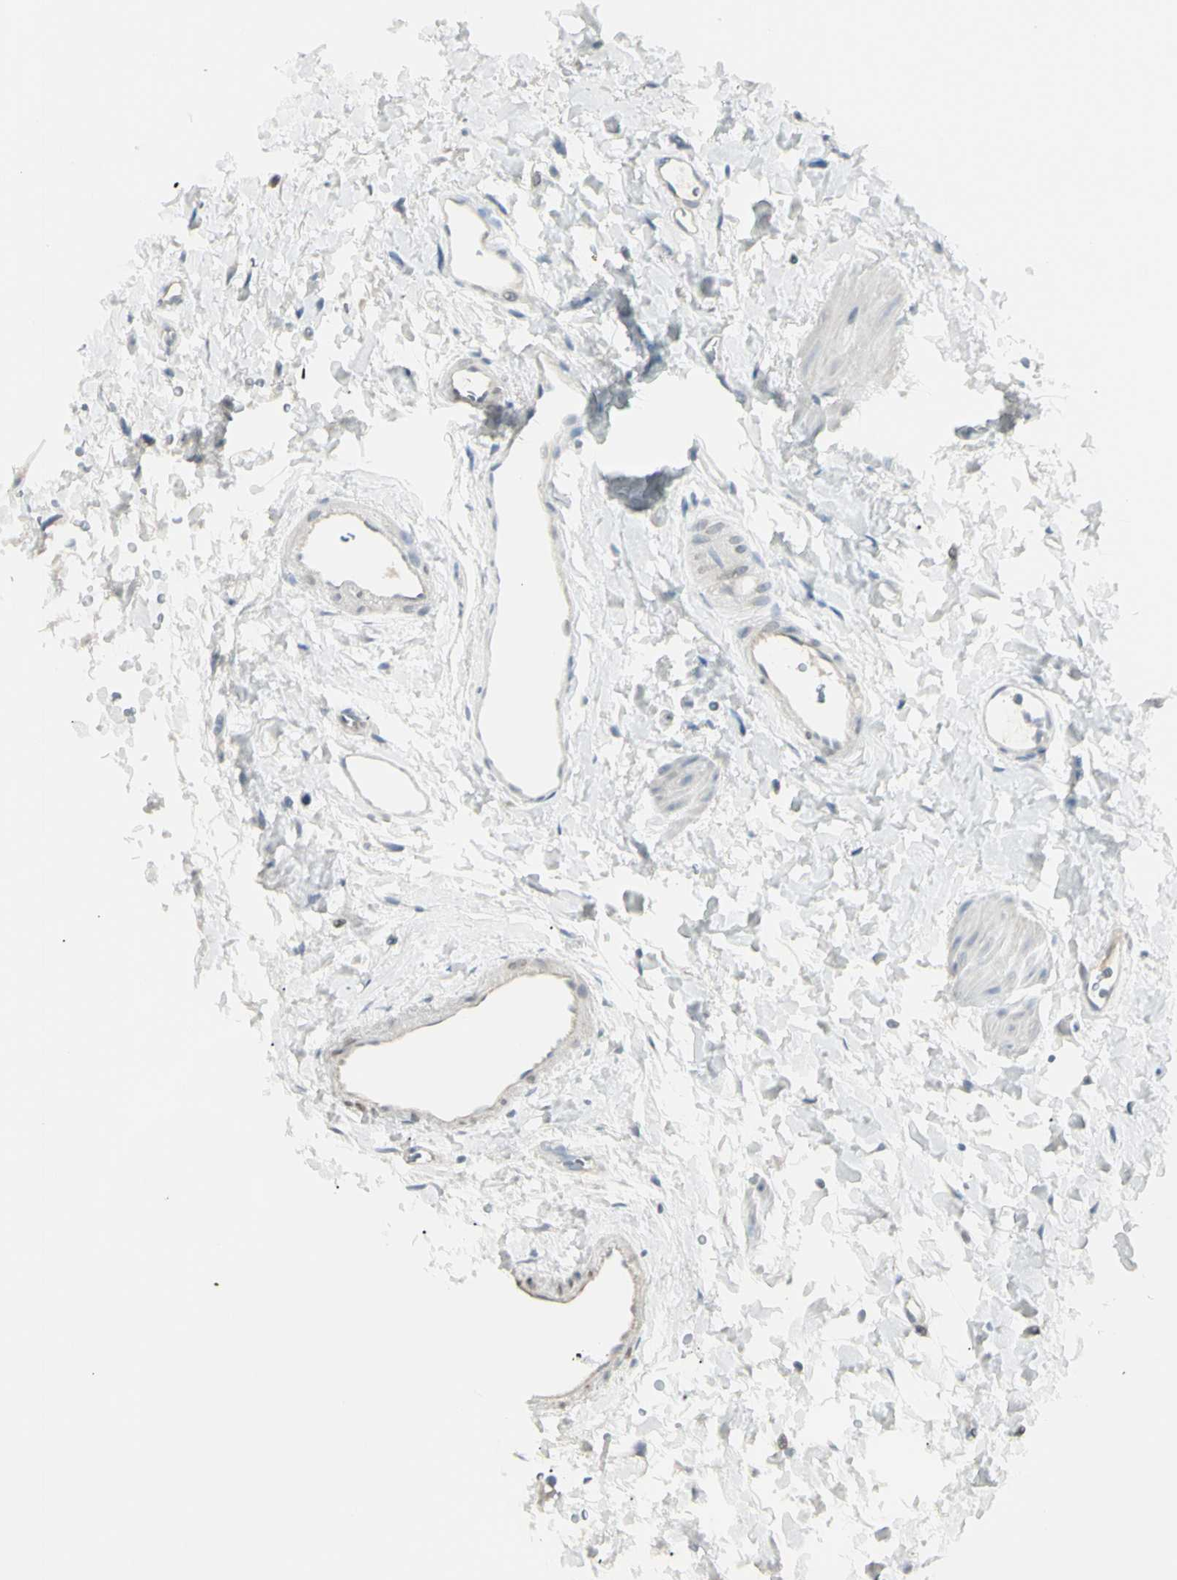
{"staining": {"intensity": "negative", "quantity": "none", "location": "none"}, "tissue": "urinary bladder", "cell_type": "Urothelial cells", "image_type": "normal", "snomed": [{"axis": "morphology", "description": "Normal tissue, NOS"}, {"axis": "topography", "description": "Urinary bladder"}], "caption": "A high-resolution micrograph shows immunohistochemistry (IHC) staining of normal urinary bladder, which shows no significant staining in urothelial cells.", "gene": "PIP", "patient": {"sex": "female", "age": 79}}